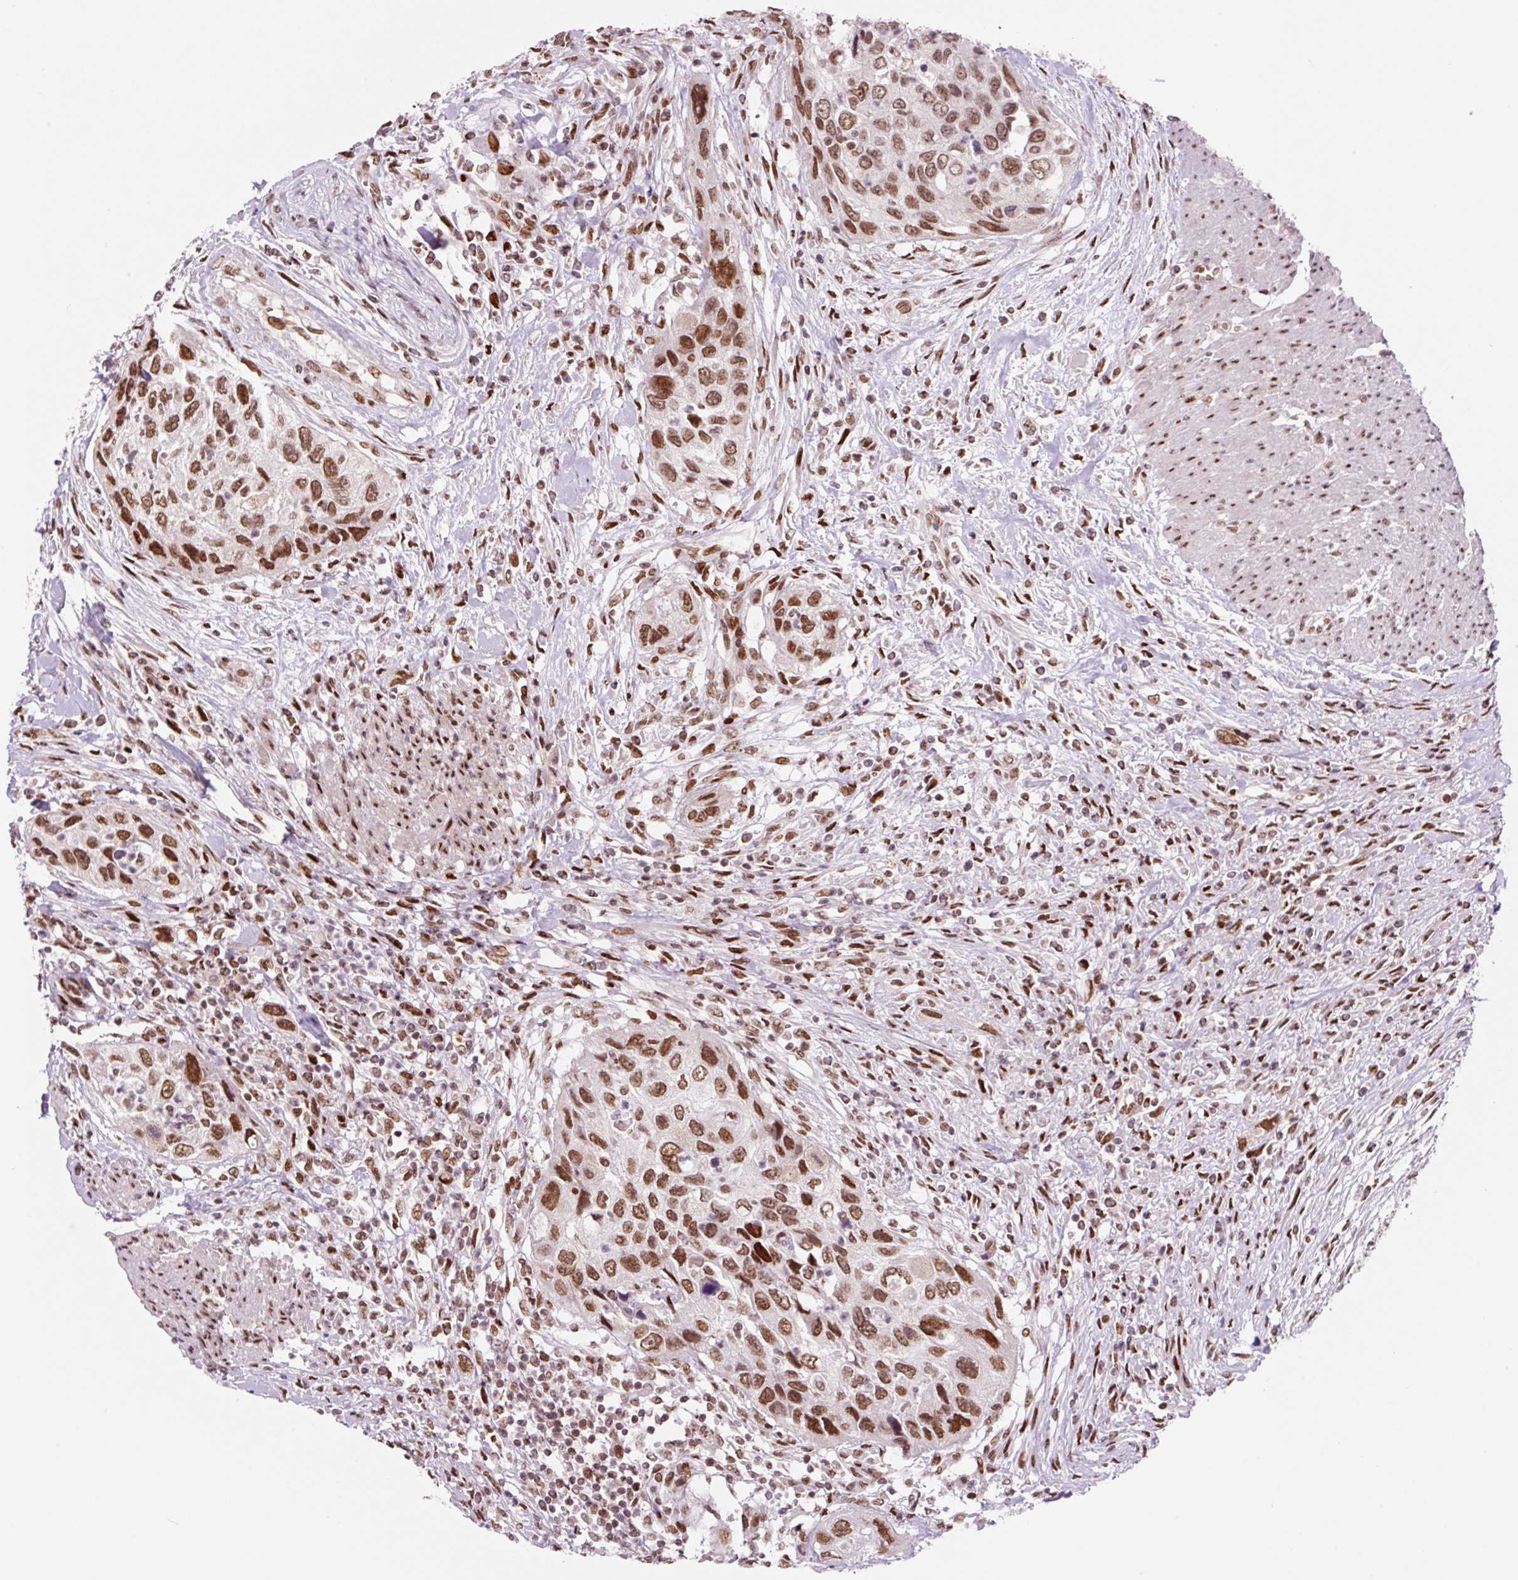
{"staining": {"intensity": "moderate", "quantity": ">75%", "location": "nuclear"}, "tissue": "urothelial cancer", "cell_type": "Tumor cells", "image_type": "cancer", "snomed": [{"axis": "morphology", "description": "Urothelial carcinoma, High grade"}, {"axis": "topography", "description": "Urinary bladder"}], "caption": "Tumor cells demonstrate moderate nuclear positivity in about >75% of cells in urothelial carcinoma (high-grade).", "gene": "CCNL2", "patient": {"sex": "female", "age": 60}}